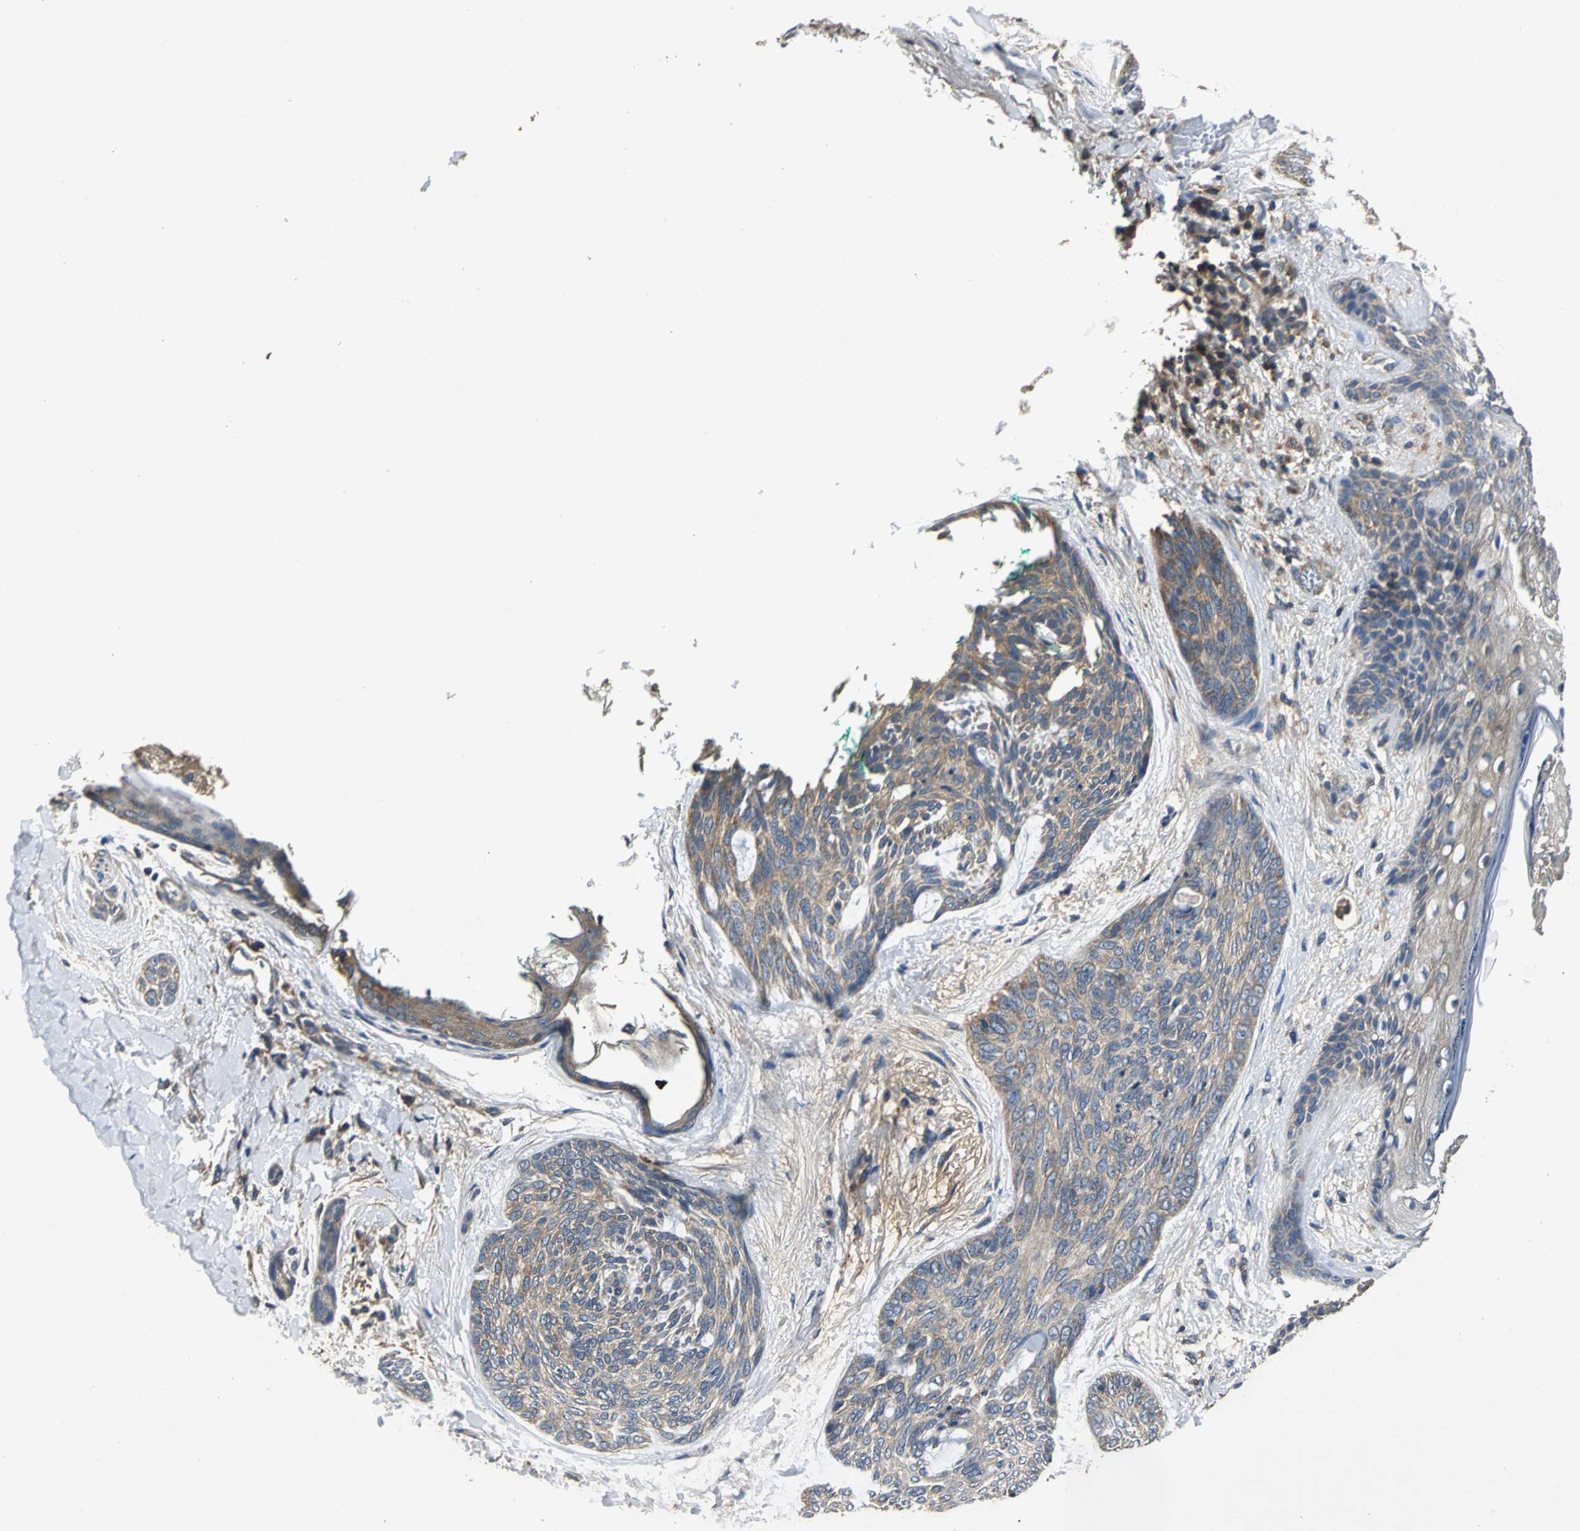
{"staining": {"intensity": "weak", "quantity": ">75%", "location": "cytoplasmic/membranous"}, "tissue": "skin cancer", "cell_type": "Tumor cells", "image_type": "cancer", "snomed": [{"axis": "morphology", "description": "Normal tissue, NOS"}, {"axis": "morphology", "description": "Basal cell carcinoma"}, {"axis": "topography", "description": "Skin"}], "caption": "This histopathology image exhibits skin cancer (basal cell carcinoma) stained with immunohistochemistry to label a protein in brown. The cytoplasmic/membranous of tumor cells show weak positivity for the protein. Nuclei are counter-stained blue.", "gene": "IRF3", "patient": {"sex": "female", "age": 71}}